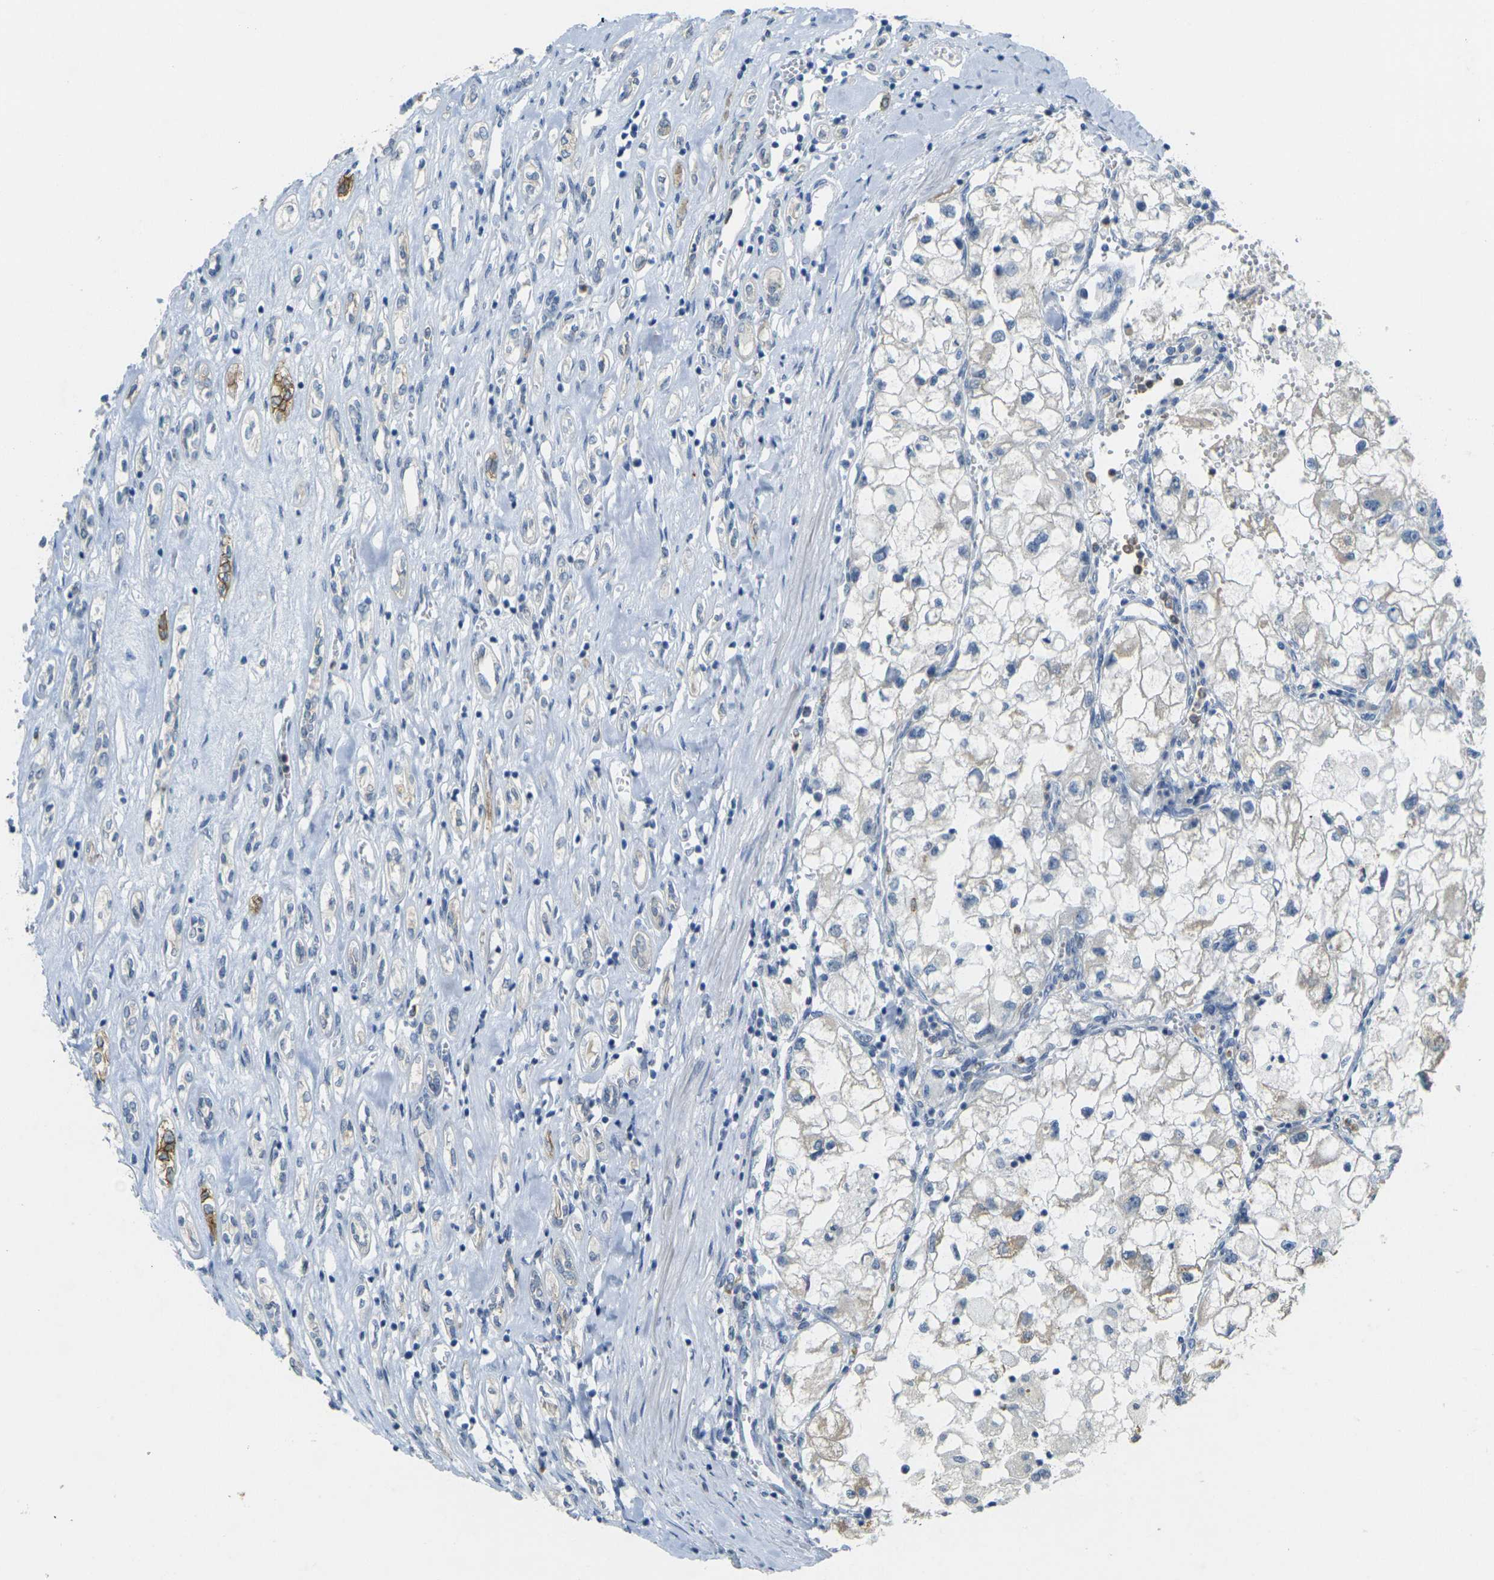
{"staining": {"intensity": "negative", "quantity": "none", "location": "none"}, "tissue": "renal cancer", "cell_type": "Tumor cells", "image_type": "cancer", "snomed": [{"axis": "morphology", "description": "Adenocarcinoma, NOS"}, {"axis": "topography", "description": "Kidney"}], "caption": "Immunohistochemical staining of renal cancer (adenocarcinoma) shows no significant positivity in tumor cells.", "gene": "SPTBN2", "patient": {"sex": "female", "age": 70}}